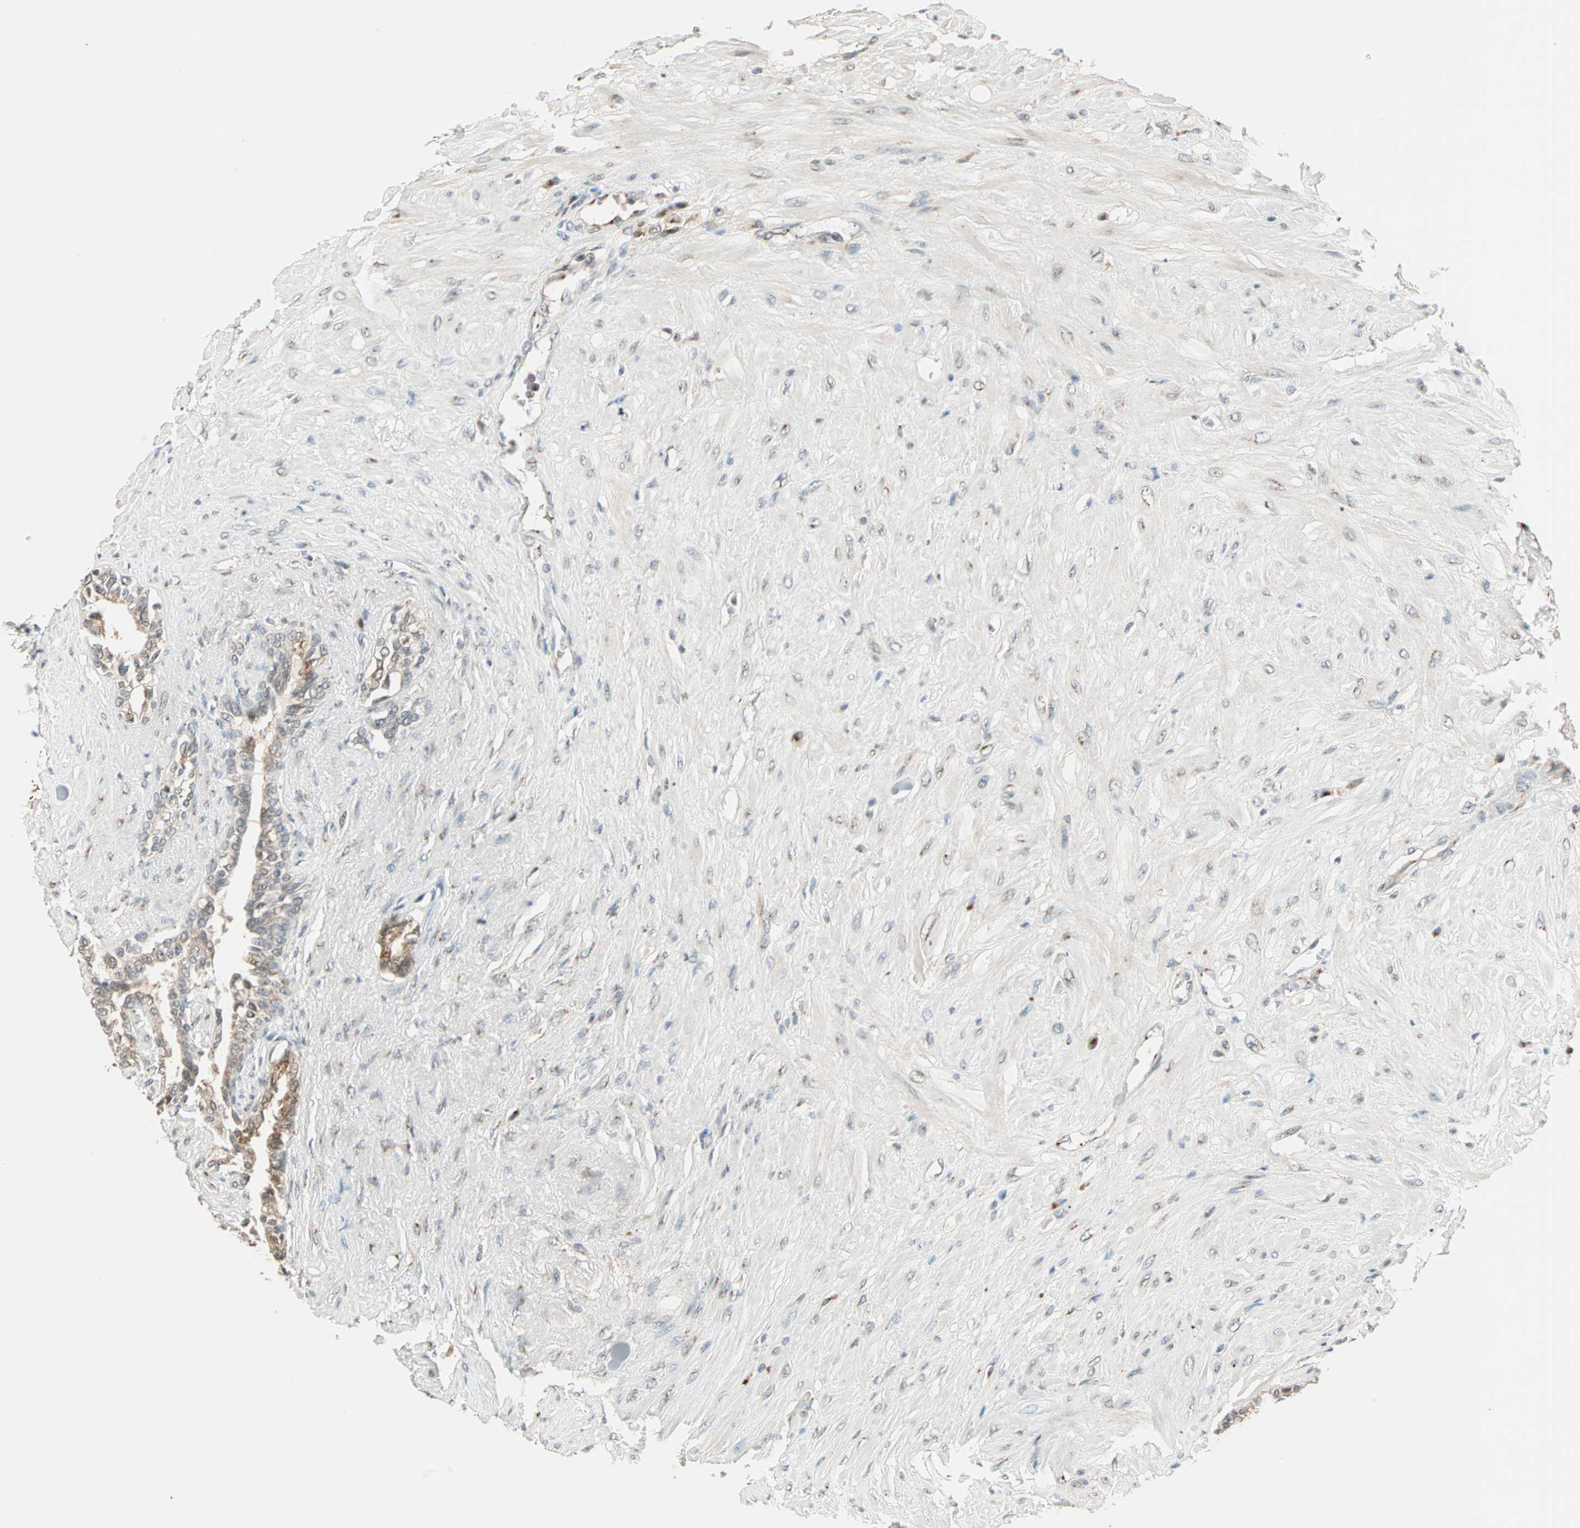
{"staining": {"intensity": "moderate", "quantity": ">75%", "location": "cytoplasmic/membranous"}, "tissue": "seminal vesicle", "cell_type": "Glandular cells", "image_type": "normal", "snomed": [{"axis": "morphology", "description": "Normal tissue, NOS"}, {"axis": "topography", "description": "Seminal veicle"}], "caption": "An image of seminal vesicle stained for a protein reveals moderate cytoplasmic/membranous brown staining in glandular cells. Nuclei are stained in blue.", "gene": "PRDM2", "patient": {"sex": "male", "age": 61}}